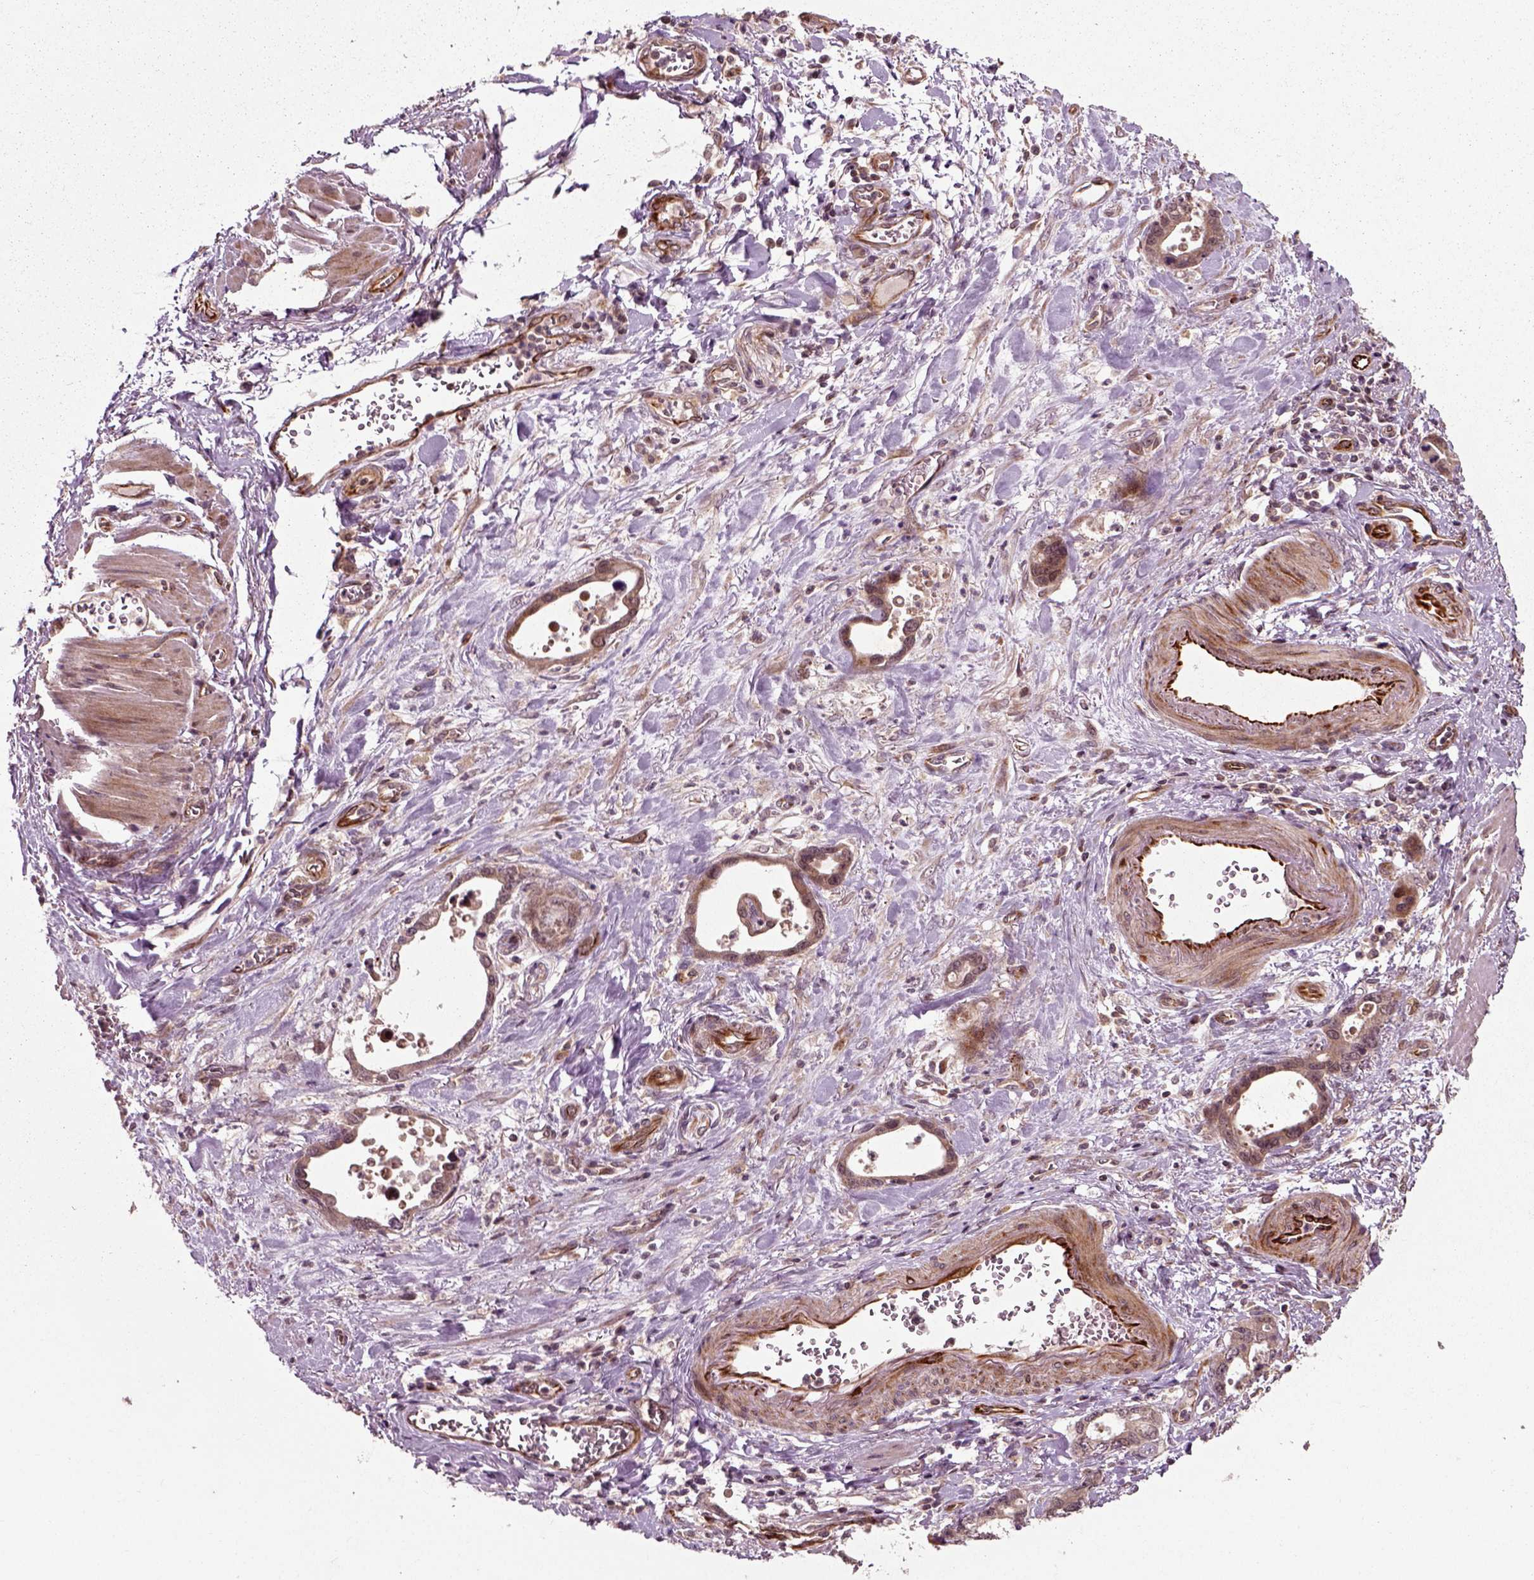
{"staining": {"intensity": "weak", "quantity": ">75%", "location": "cytoplasmic/membranous"}, "tissue": "stomach cancer", "cell_type": "Tumor cells", "image_type": "cancer", "snomed": [{"axis": "morphology", "description": "Normal tissue, NOS"}, {"axis": "morphology", "description": "Adenocarcinoma, NOS"}, {"axis": "topography", "description": "Esophagus"}, {"axis": "topography", "description": "Stomach, upper"}], "caption": "The histopathology image displays a brown stain indicating the presence of a protein in the cytoplasmic/membranous of tumor cells in stomach cancer (adenocarcinoma).", "gene": "PLCD3", "patient": {"sex": "male", "age": 74}}